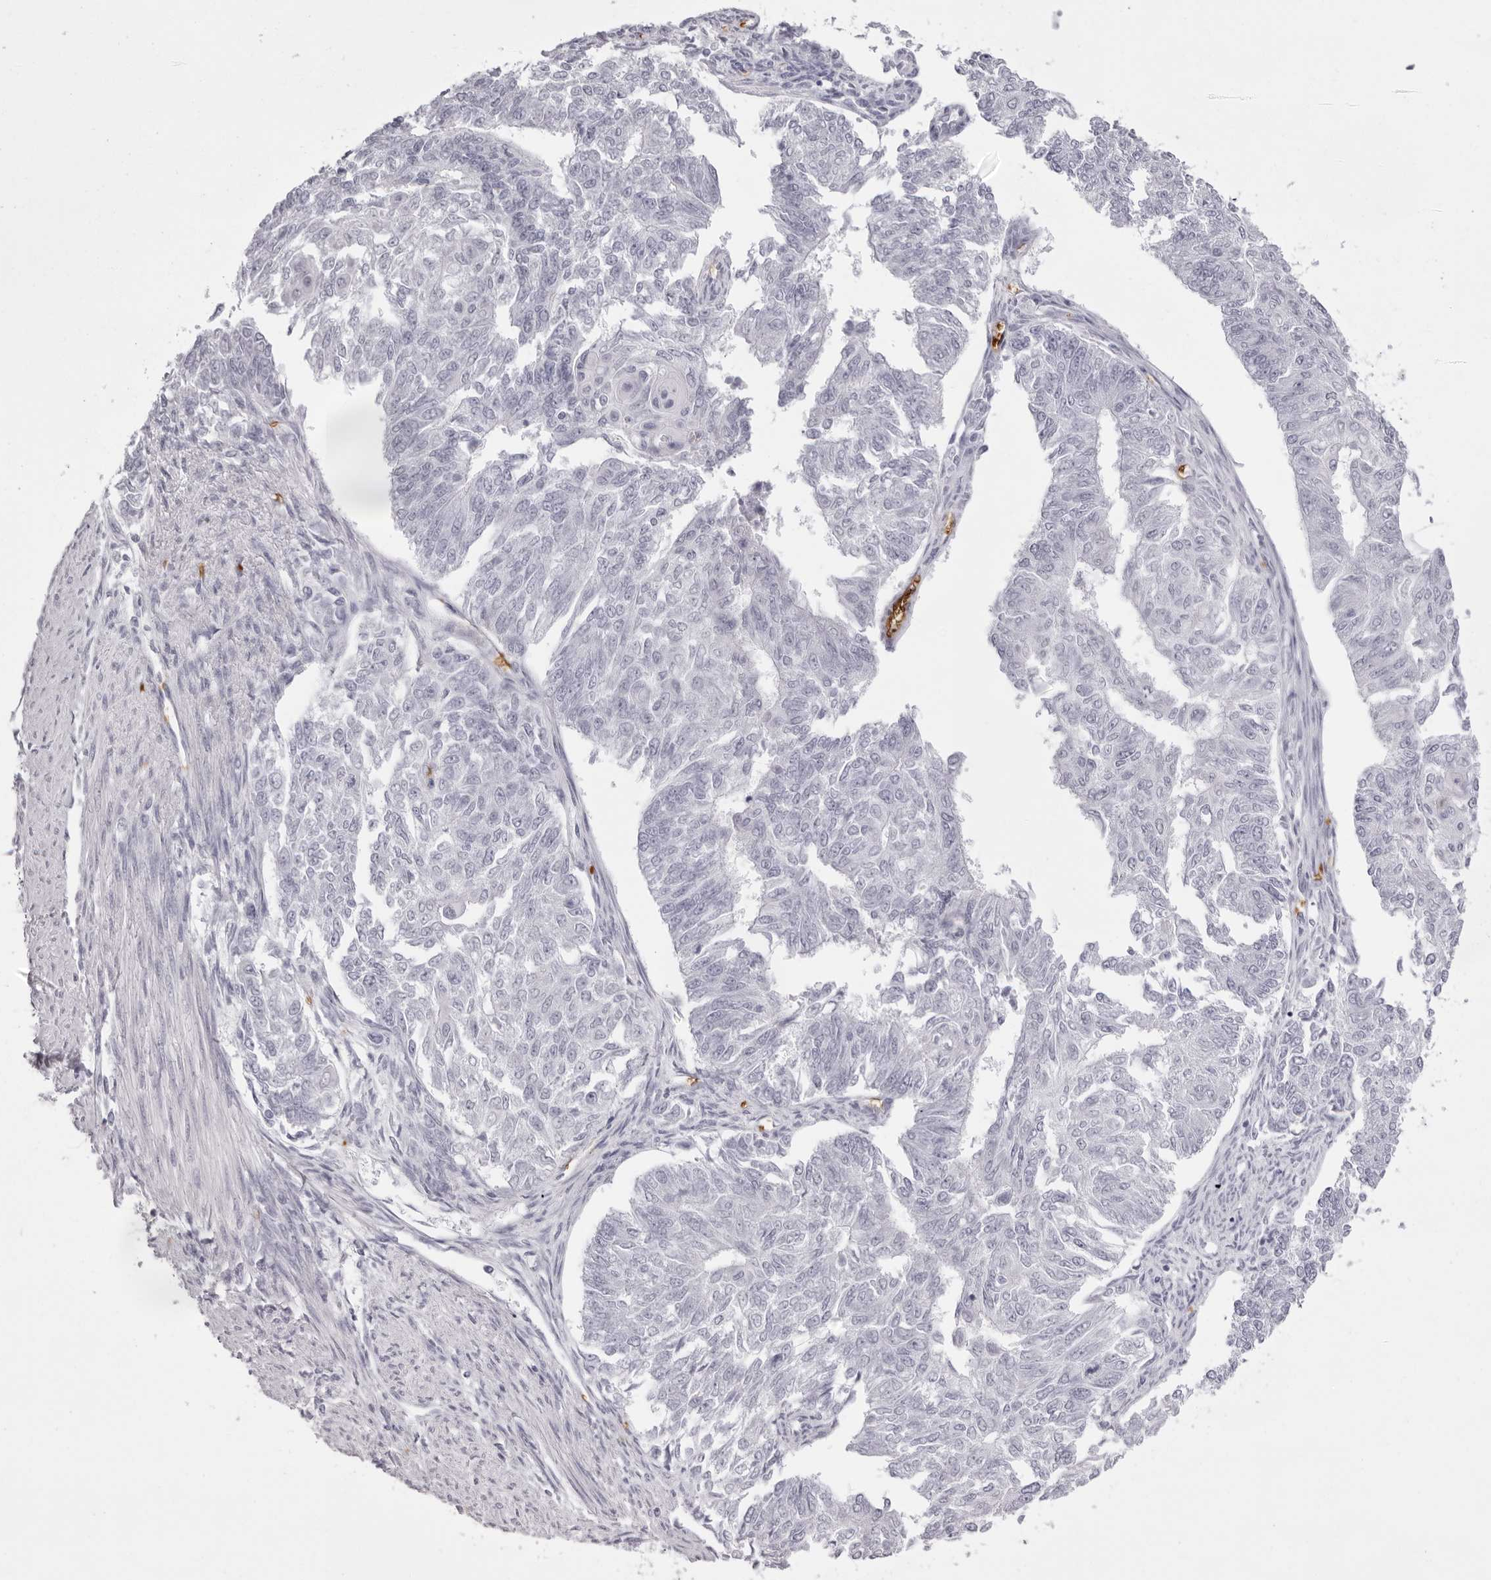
{"staining": {"intensity": "negative", "quantity": "none", "location": "none"}, "tissue": "endometrial cancer", "cell_type": "Tumor cells", "image_type": "cancer", "snomed": [{"axis": "morphology", "description": "Adenocarcinoma, NOS"}, {"axis": "topography", "description": "Endometrium"}], "caption": "Image shows no protein expression in tumor cells of adenocarcinoma (endometrial) tissue.", "gene": "SPTA1", "patient": {"sex": "female", "age": 32}}